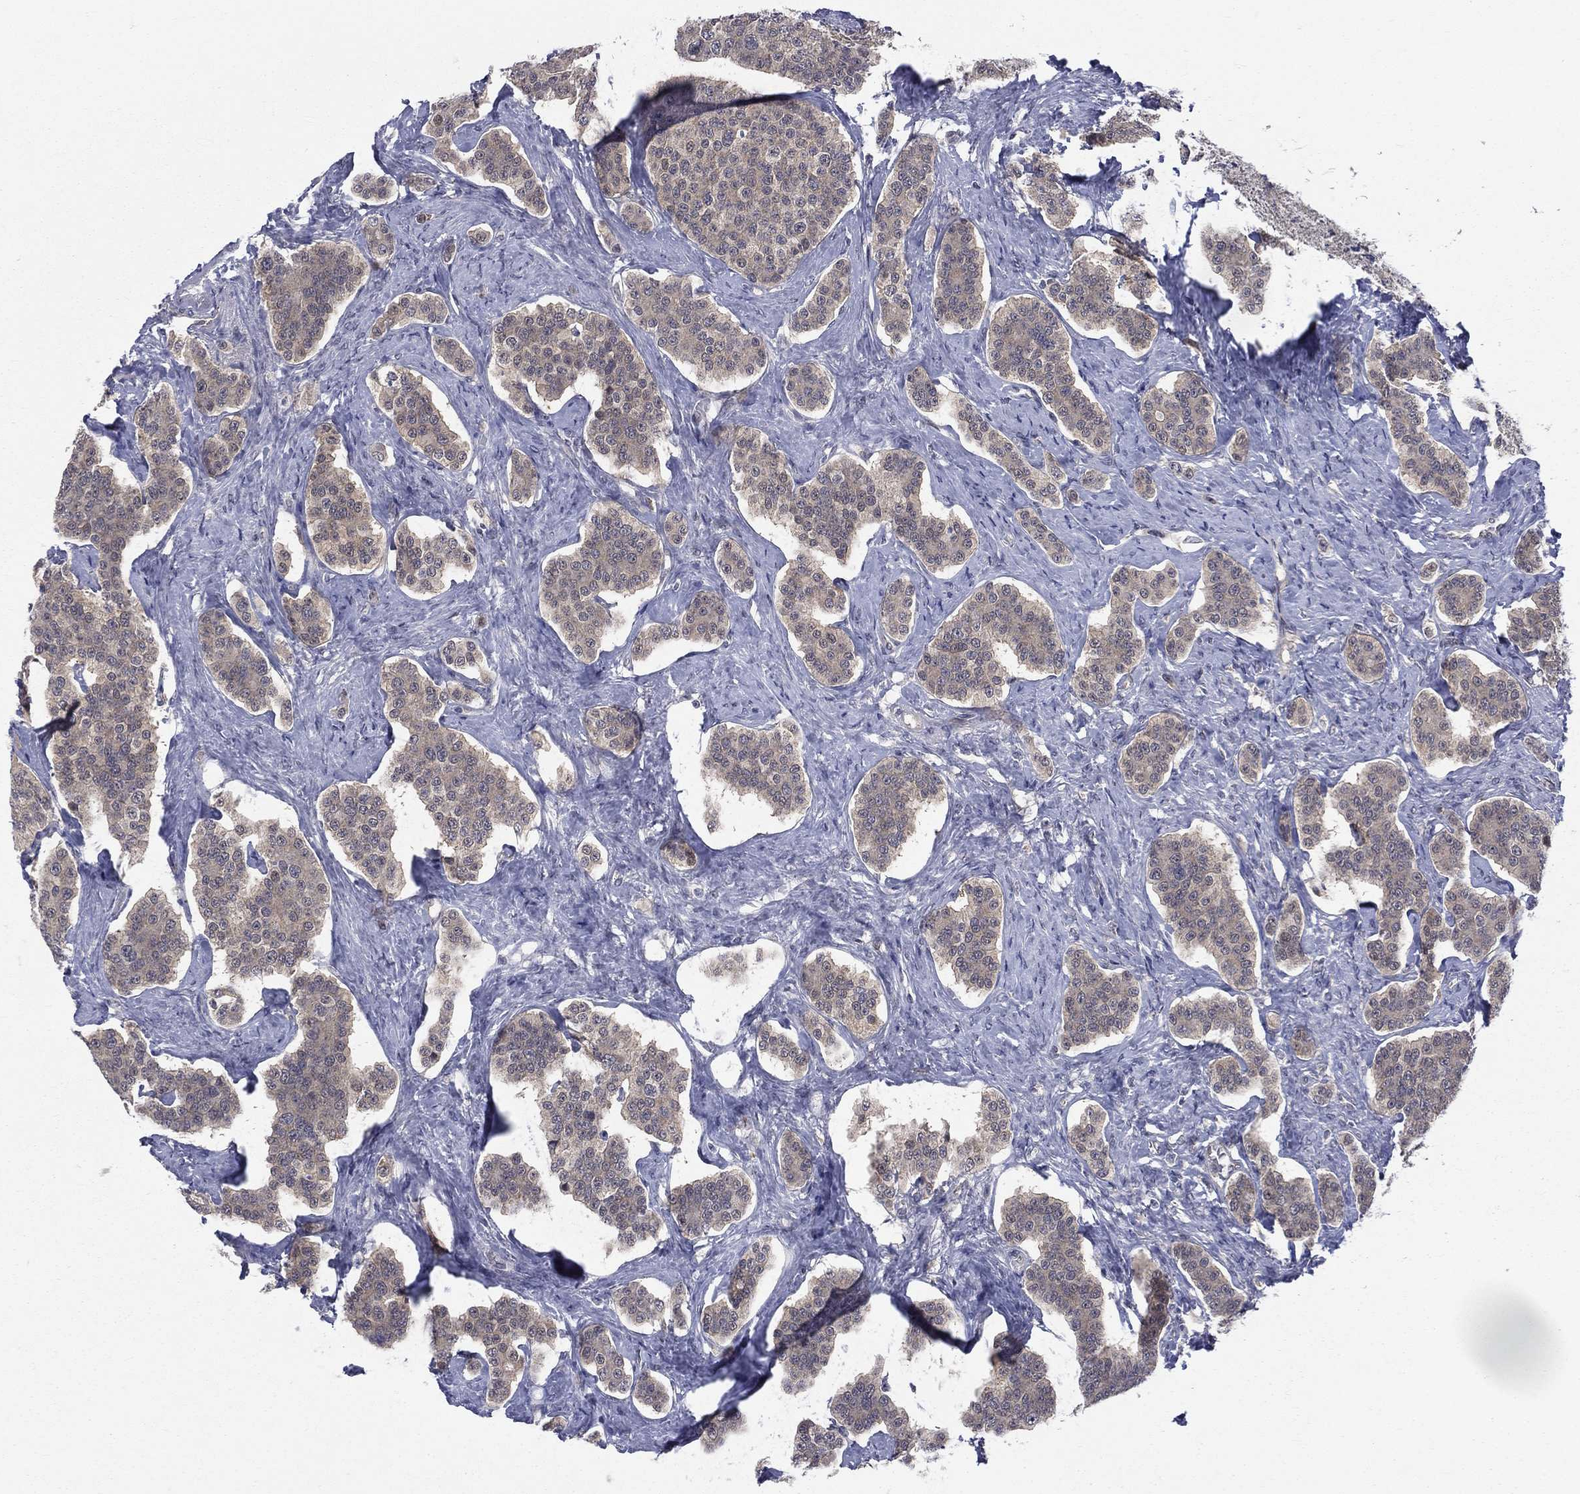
{"staining": {"intensity": "negative", "quantity": "none", "location": "none"}, "tissue": "carcinoid", "cell_type": "Tumor cells", "image_type": "cancer", "snomed": [{"axis": "morphology", "description": "Carcinoid, malignant, NOS"}, {"axis": "topography", "description": "Small intestine"}], "caption": "Carcinoid (malignant) was stained to show a protein in brown. There is no significant staining in tumor cells.", "gene": "DLG4", "patient": {"sex": "female", "age": 58}}